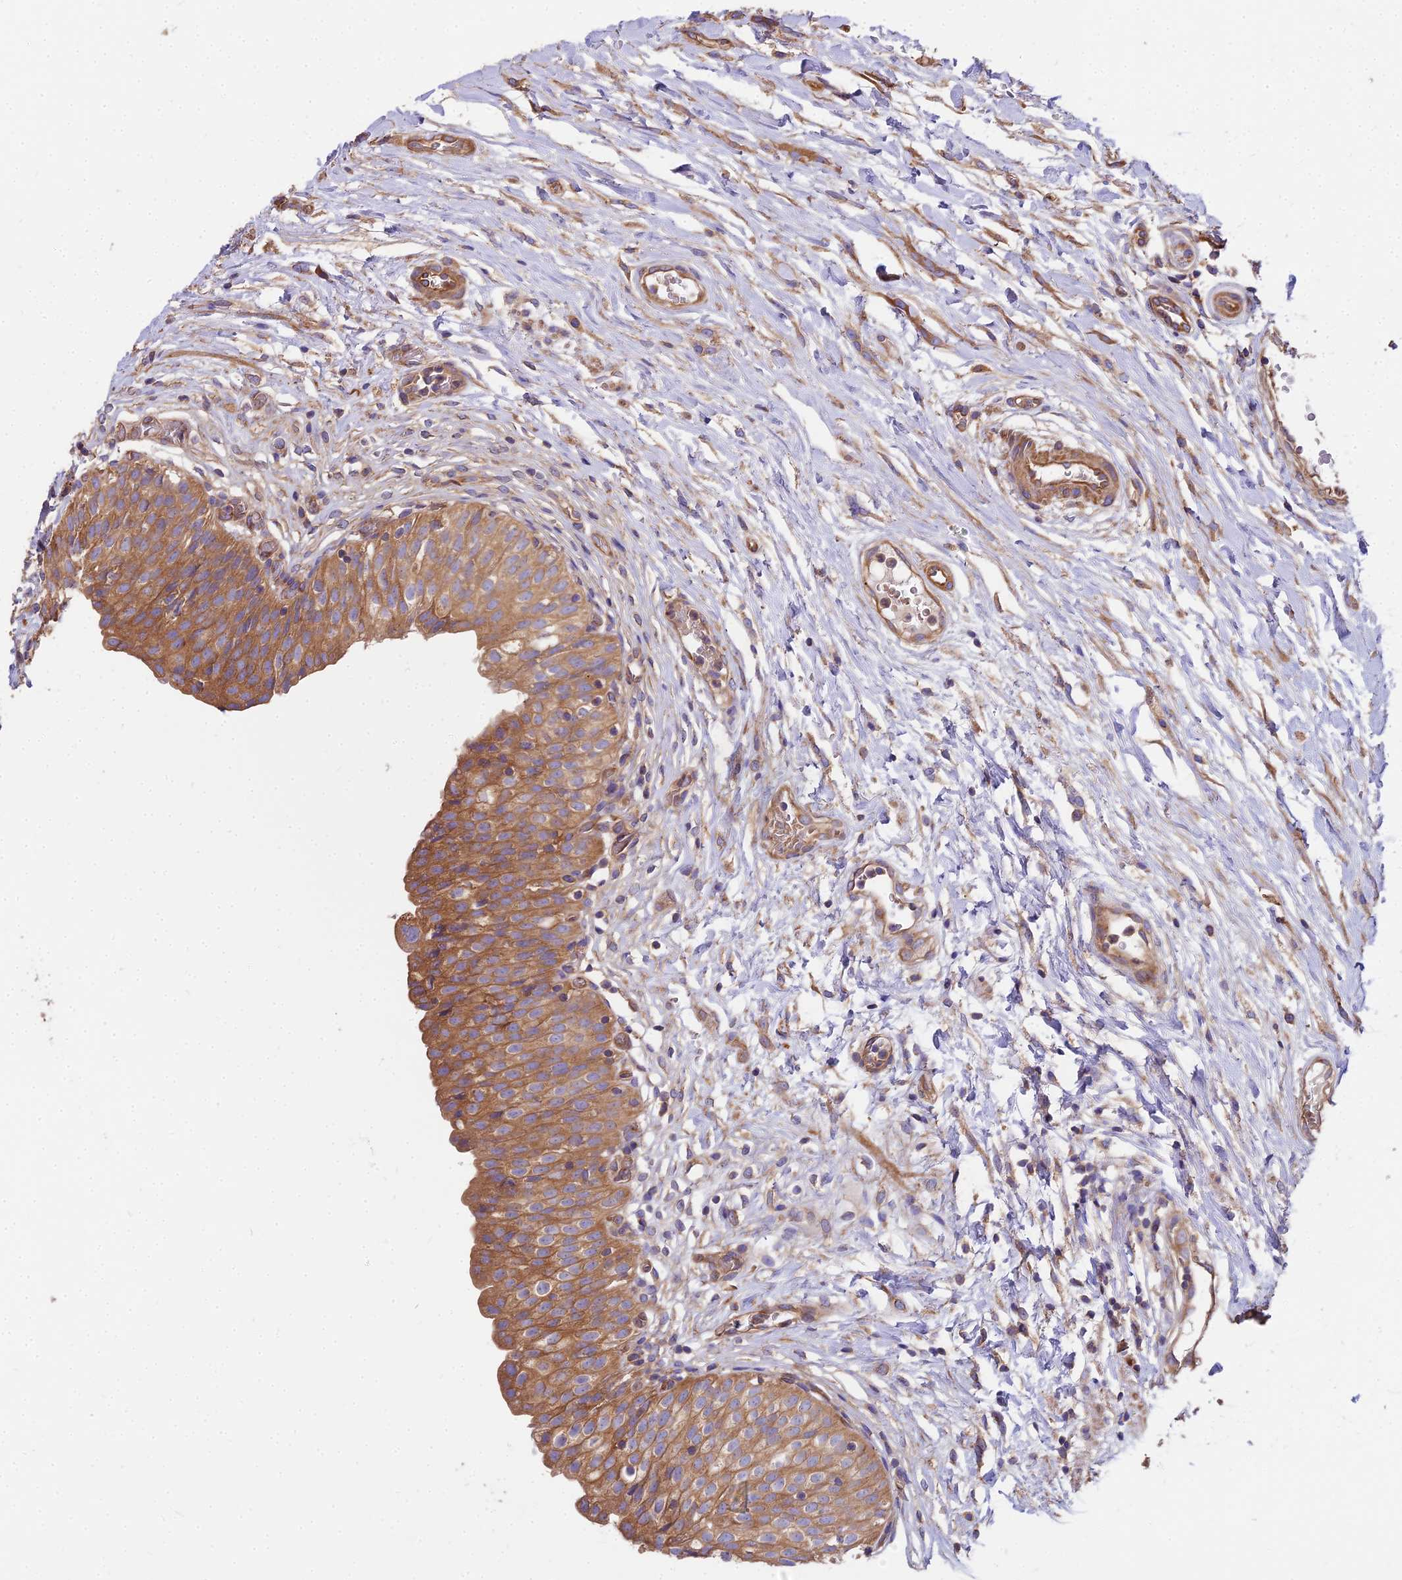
{"staining": {"intensity": "moderate", "quantity": ">75%", "location": "cytoplasmic/membranous"}, "tissue": "urinary bladder", "cell_type": "Urothelial cells", "image_type": "normal", "snomed": [{"axis": "morphology", "description": "Normal tissue, NOS"}, {"axis": "topography", "description": "Urinary bladder"}], "caption": "Immunohistochemistry (IHC) (DAB (3,3'-diaminobenzidine)) staining of normal urinary bladder displays moderate cytoplasmic/membranous protein staining in about >75% of urothelial cells.", "gene": "DCTN3", "patient": {"sex": "male", "age": 55}}